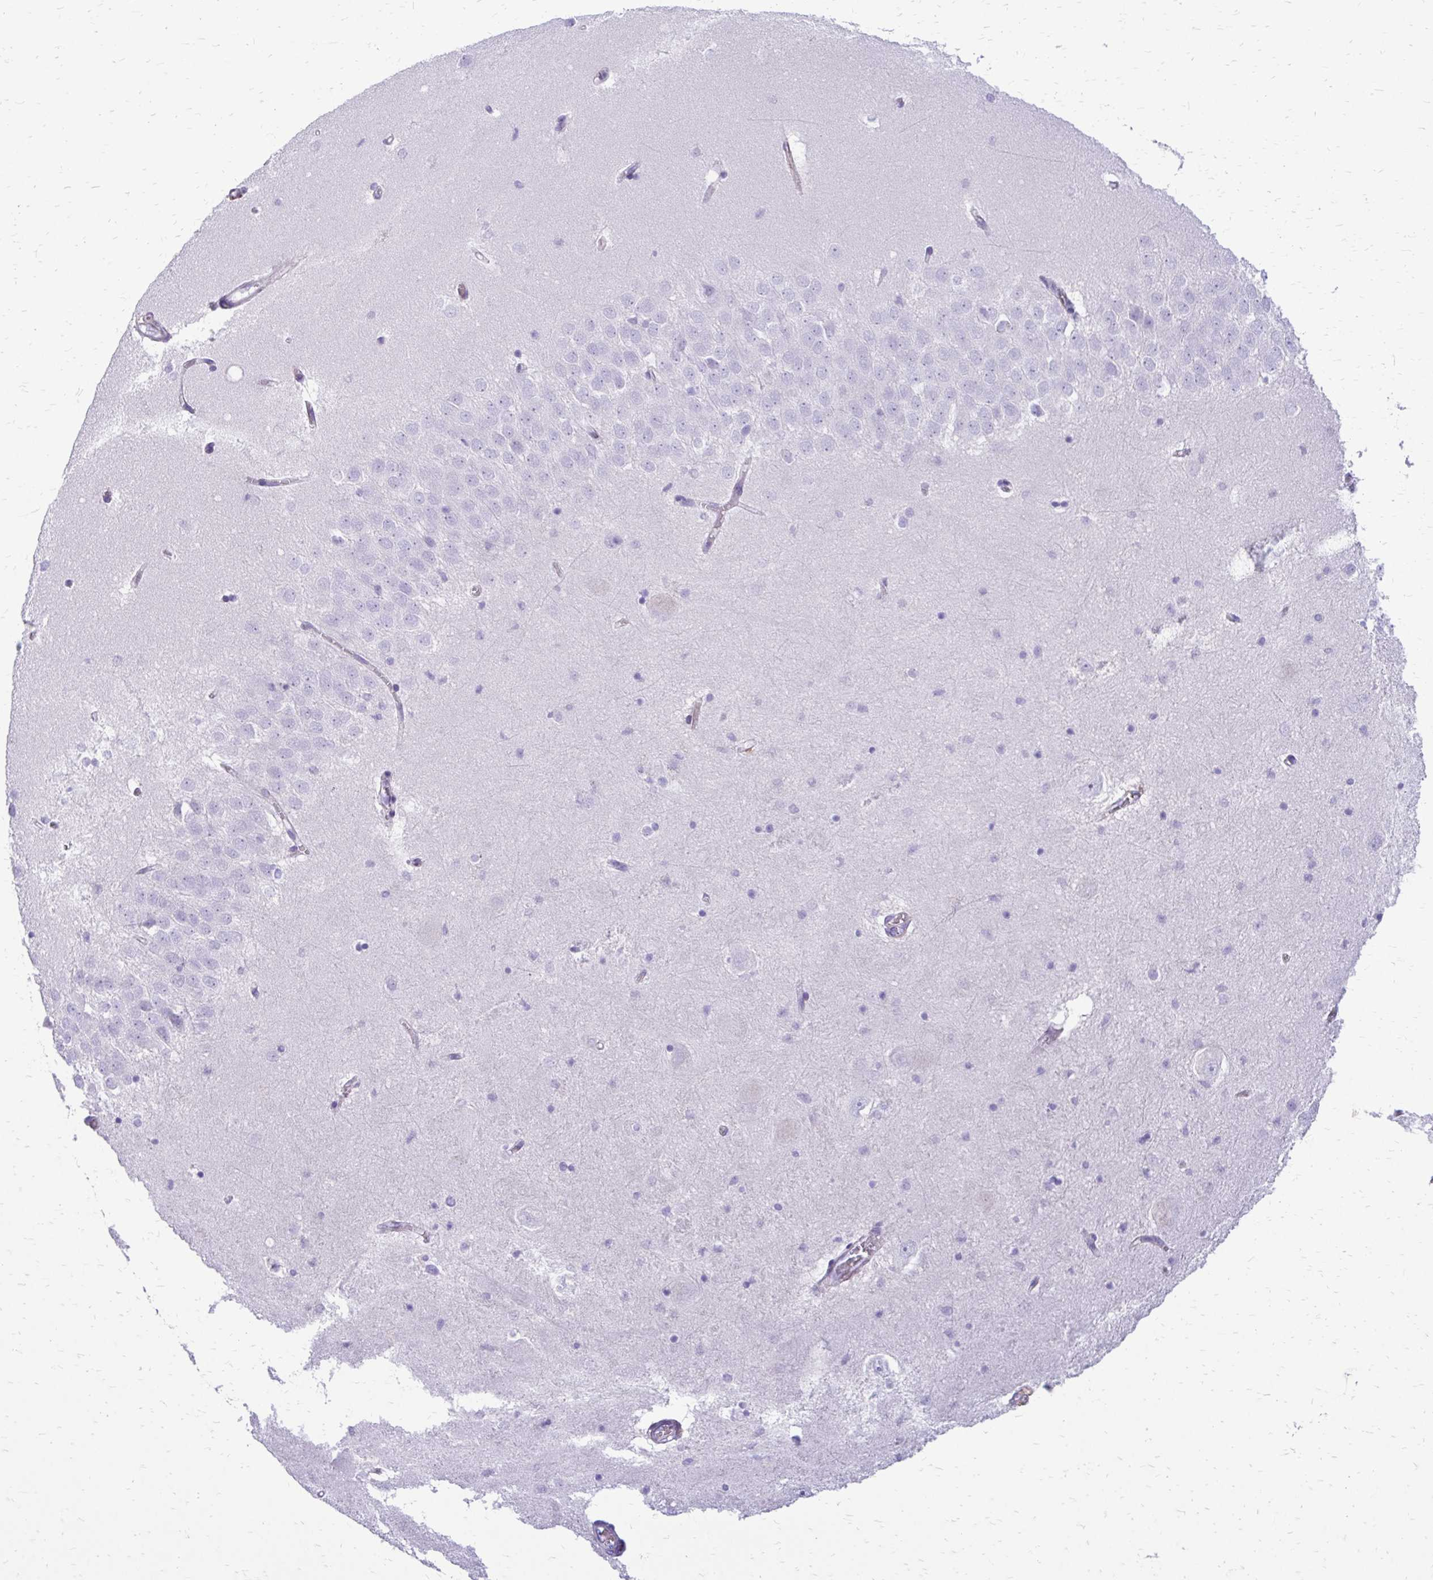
{"staining": {"intensity": "negative", "quantity": "none", "location": "none"}, "tissue": "hippocampus", "cell_type": "Glial cells", "image_type": "normal", "snomed": [{"axis": "morphology", "description": "Normal tissue, NOS"}, {"axis": "topography", "description": "Hippocampus"}], "caption": "Protein analysis of unremarkable hippocampus displays no significant expression in glial cells.", "gene": "SIGLEC11", "patient": {"sex": "male", "age": 58}}